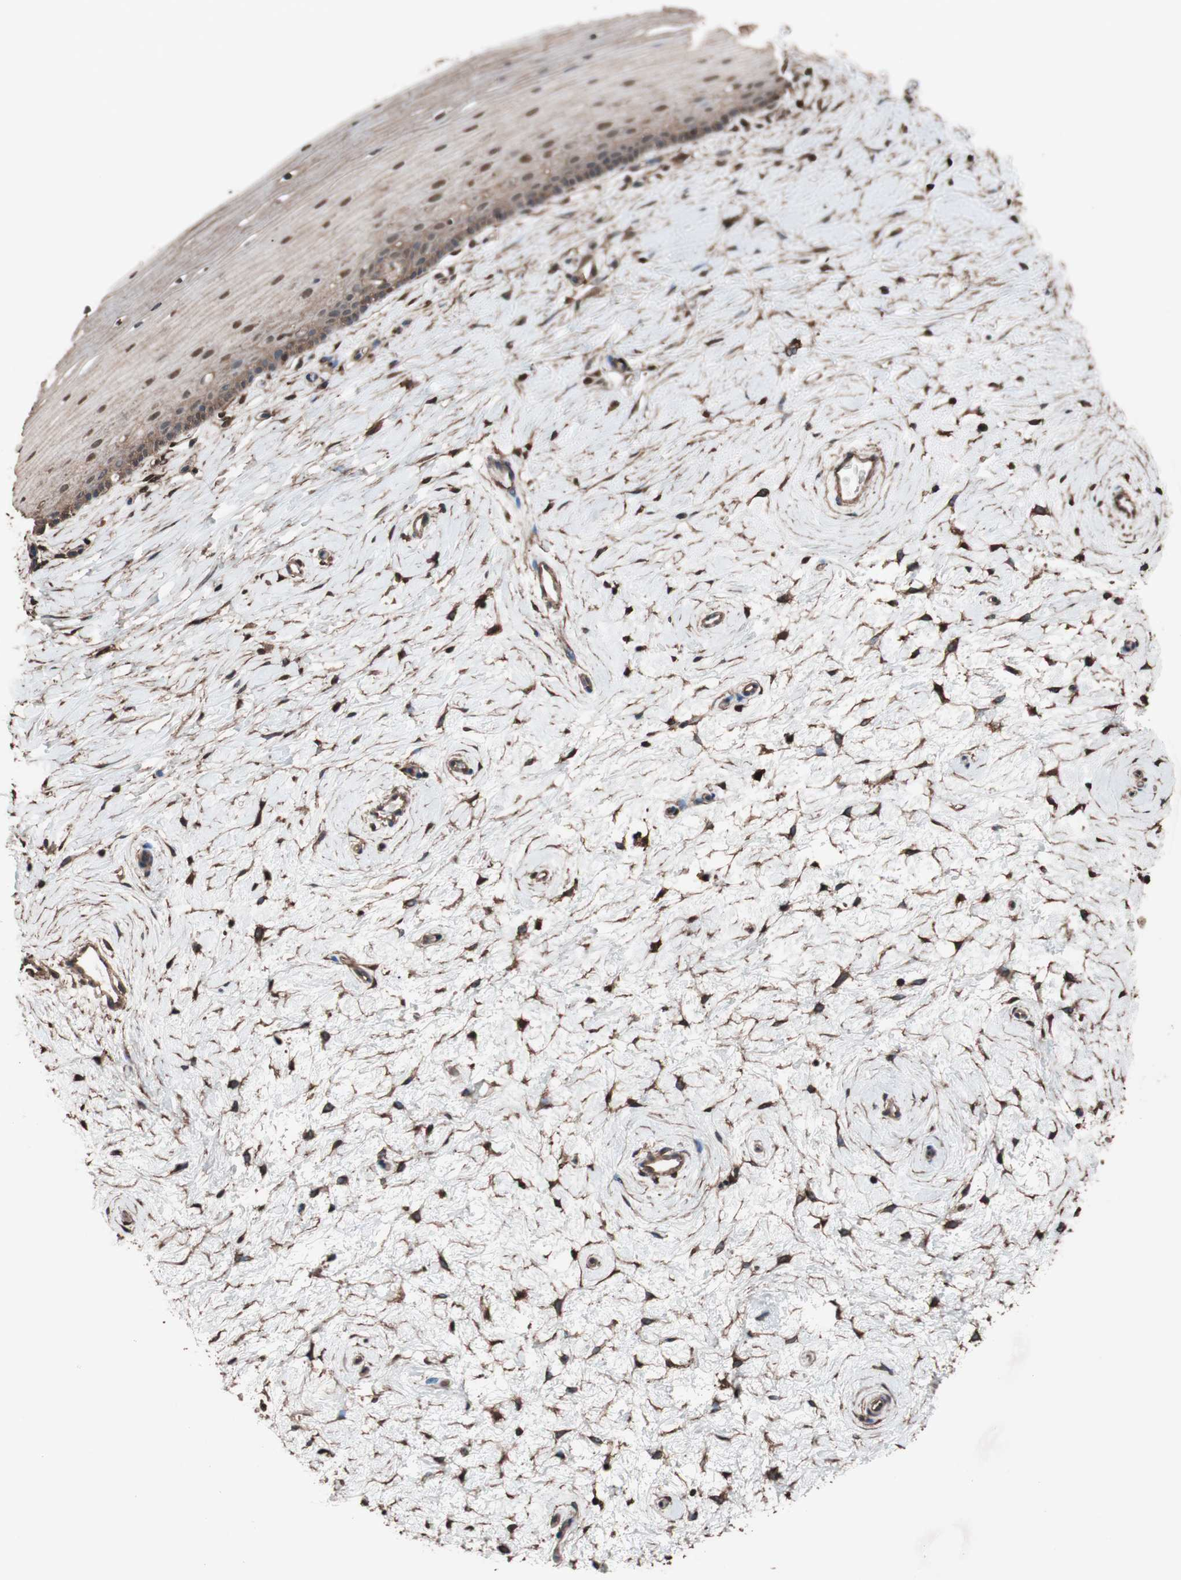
{"staining": {"intensity": "moderate", "quantity": ">75%", "location": "cytoplasmic/membranous"}, "tissue": "cervix", "cell_type": "Glandular cells", "image_type": "normal", "snomed": [{"axis": "morphology", "description": "Normal tissue, NOS"}, {"axis": "topography", "description": "Cervix"}], "caption": "DAB immunohistochemical staining of normal cervix shows moderate cytoplasmic/membranous protein expression in approximately >75% of glandular cells.", "gene": "CALM2", "patient": {"sex": "female", "age": 39}}